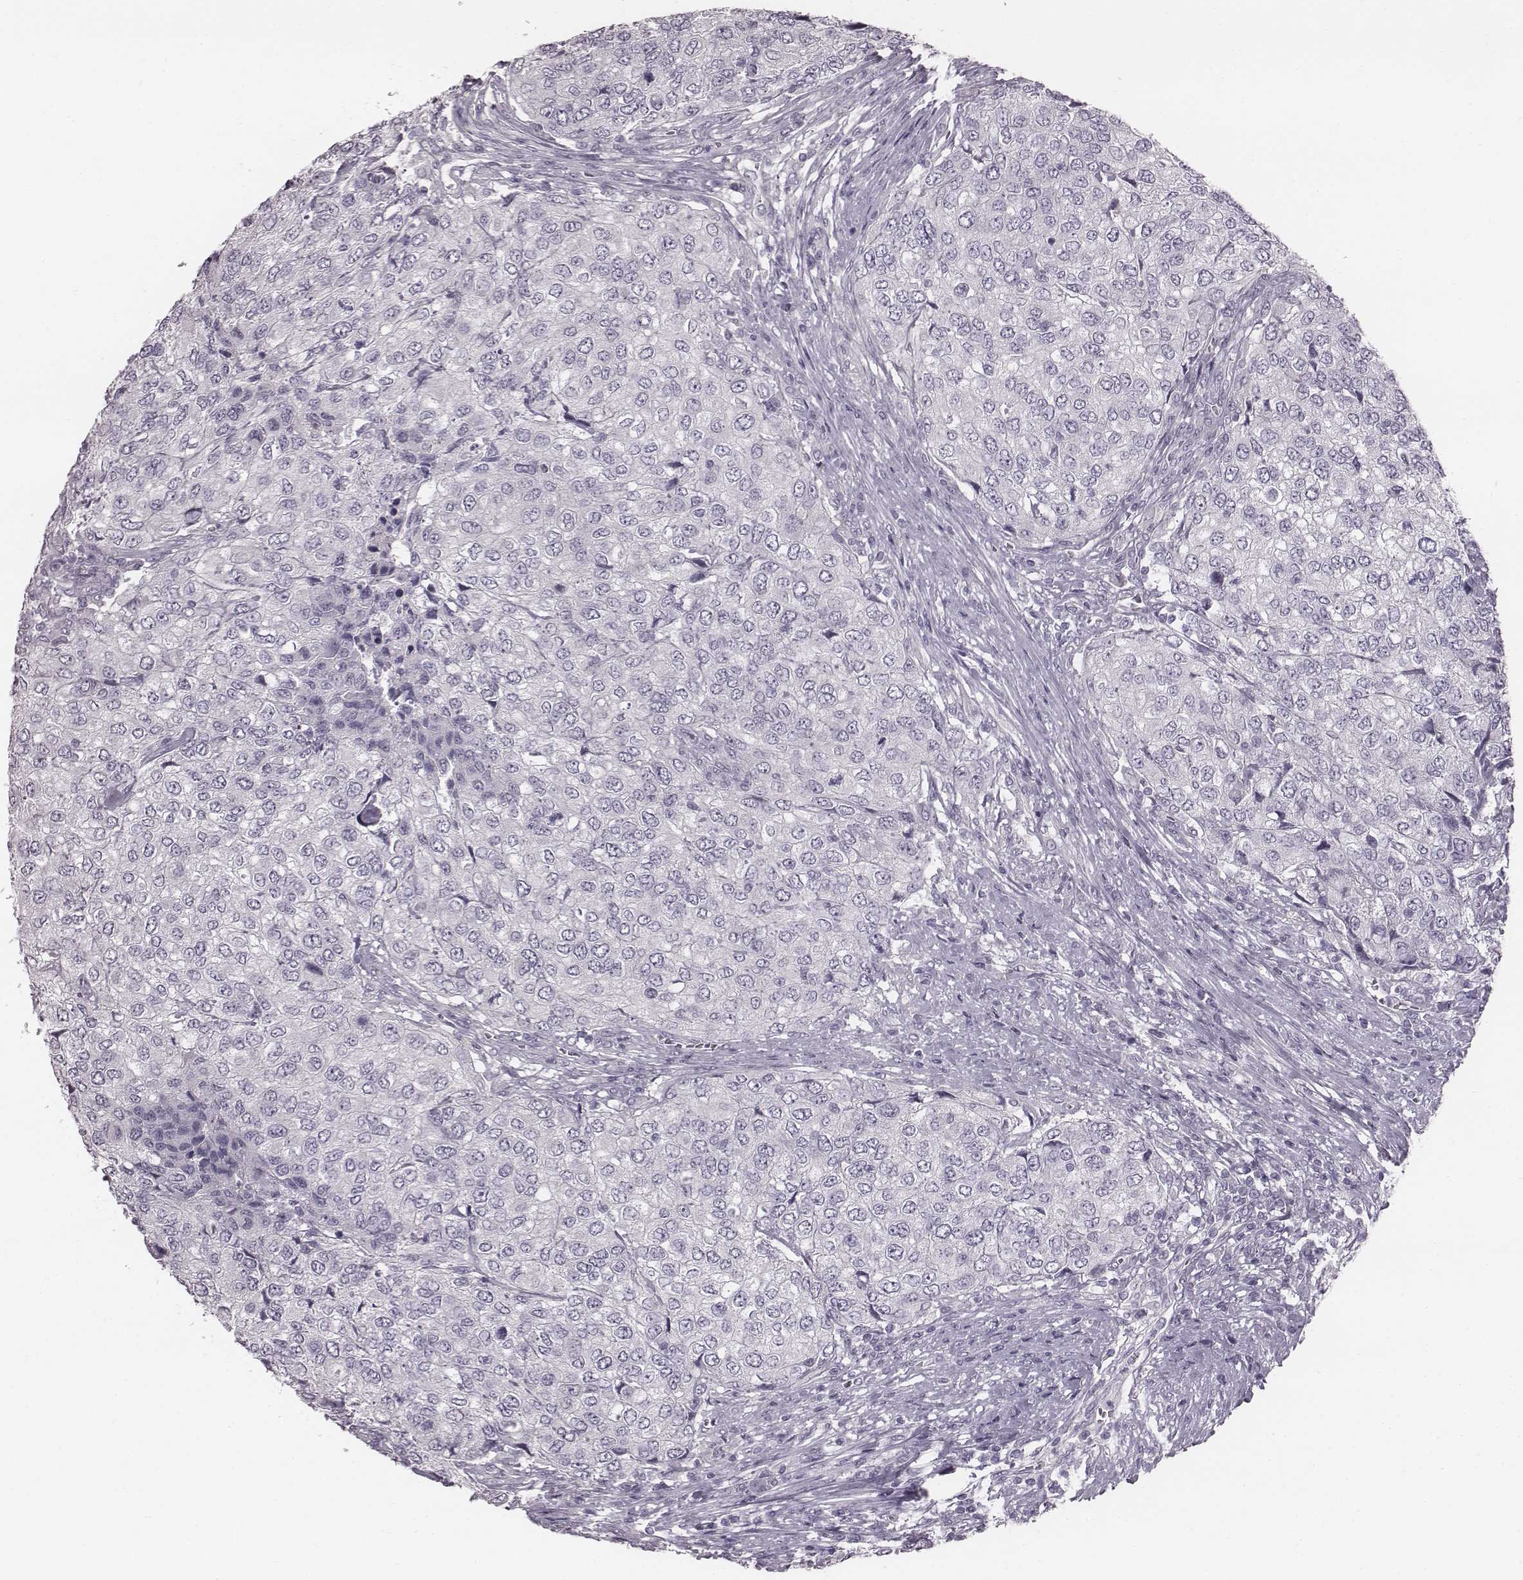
{"staining": {"intensity": "negative", "quantity": "none", "location": "none"}, "tissue": "urothelial cancer", "cell_type": "Tumor cells", "image_type": "cancer", "snomed": [{"axis": "morphology", "description": "Urothelial carcinoma, High grade"}, {"axis": "topography", "description": "Urinary bladder"}], "caption": "Urothelial cancer was stained to show a protein in brown. There is no significant positivity in tumor cells. (DAB immunohistochemistry (IHC) visualized using brightfield microscopy, high magnification).", "gene": "PDE8B", "patient": {"sex": "female", "age": 78}}